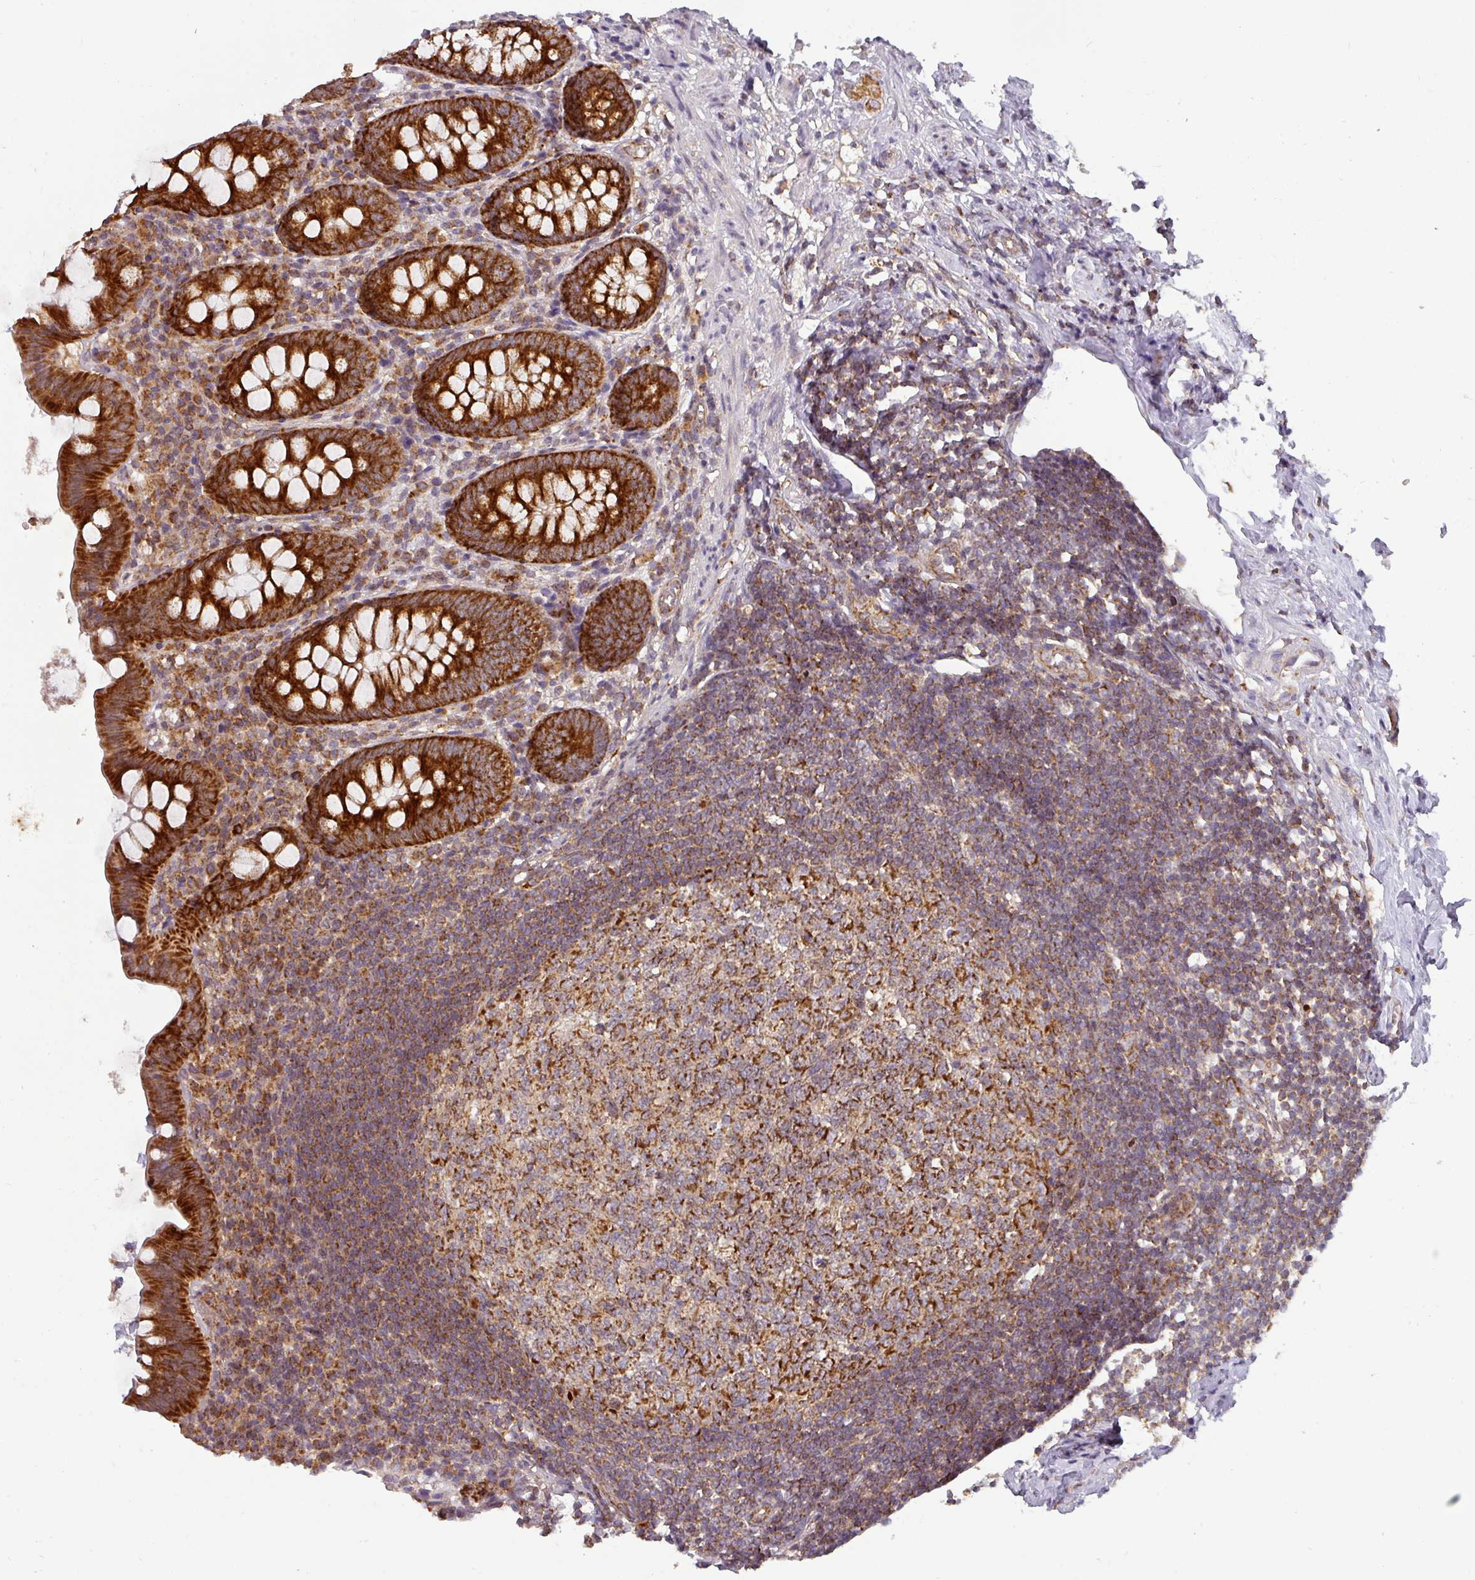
{"staining": {"intensity": "strong", "quantity": ">75%", "location": "cytoplasmic/membranous"}, "tissue": "appendix", "cell_type": "Glandular cells", "image_type": "normal", "snomed": [{"axis": "morphology", "description": "Normal tissue, NOS"}, {"axis": "topography", "description": "Appendix"}], "caption": "This photomicrograph shows immunohistochemistry (IHC) staining of normal appendix, with high strong cytoplasmic/membranous expression in about >75% of glandular cells.", "gene": "MRPS16", "patient": {"sex": "female", "age": 51}}